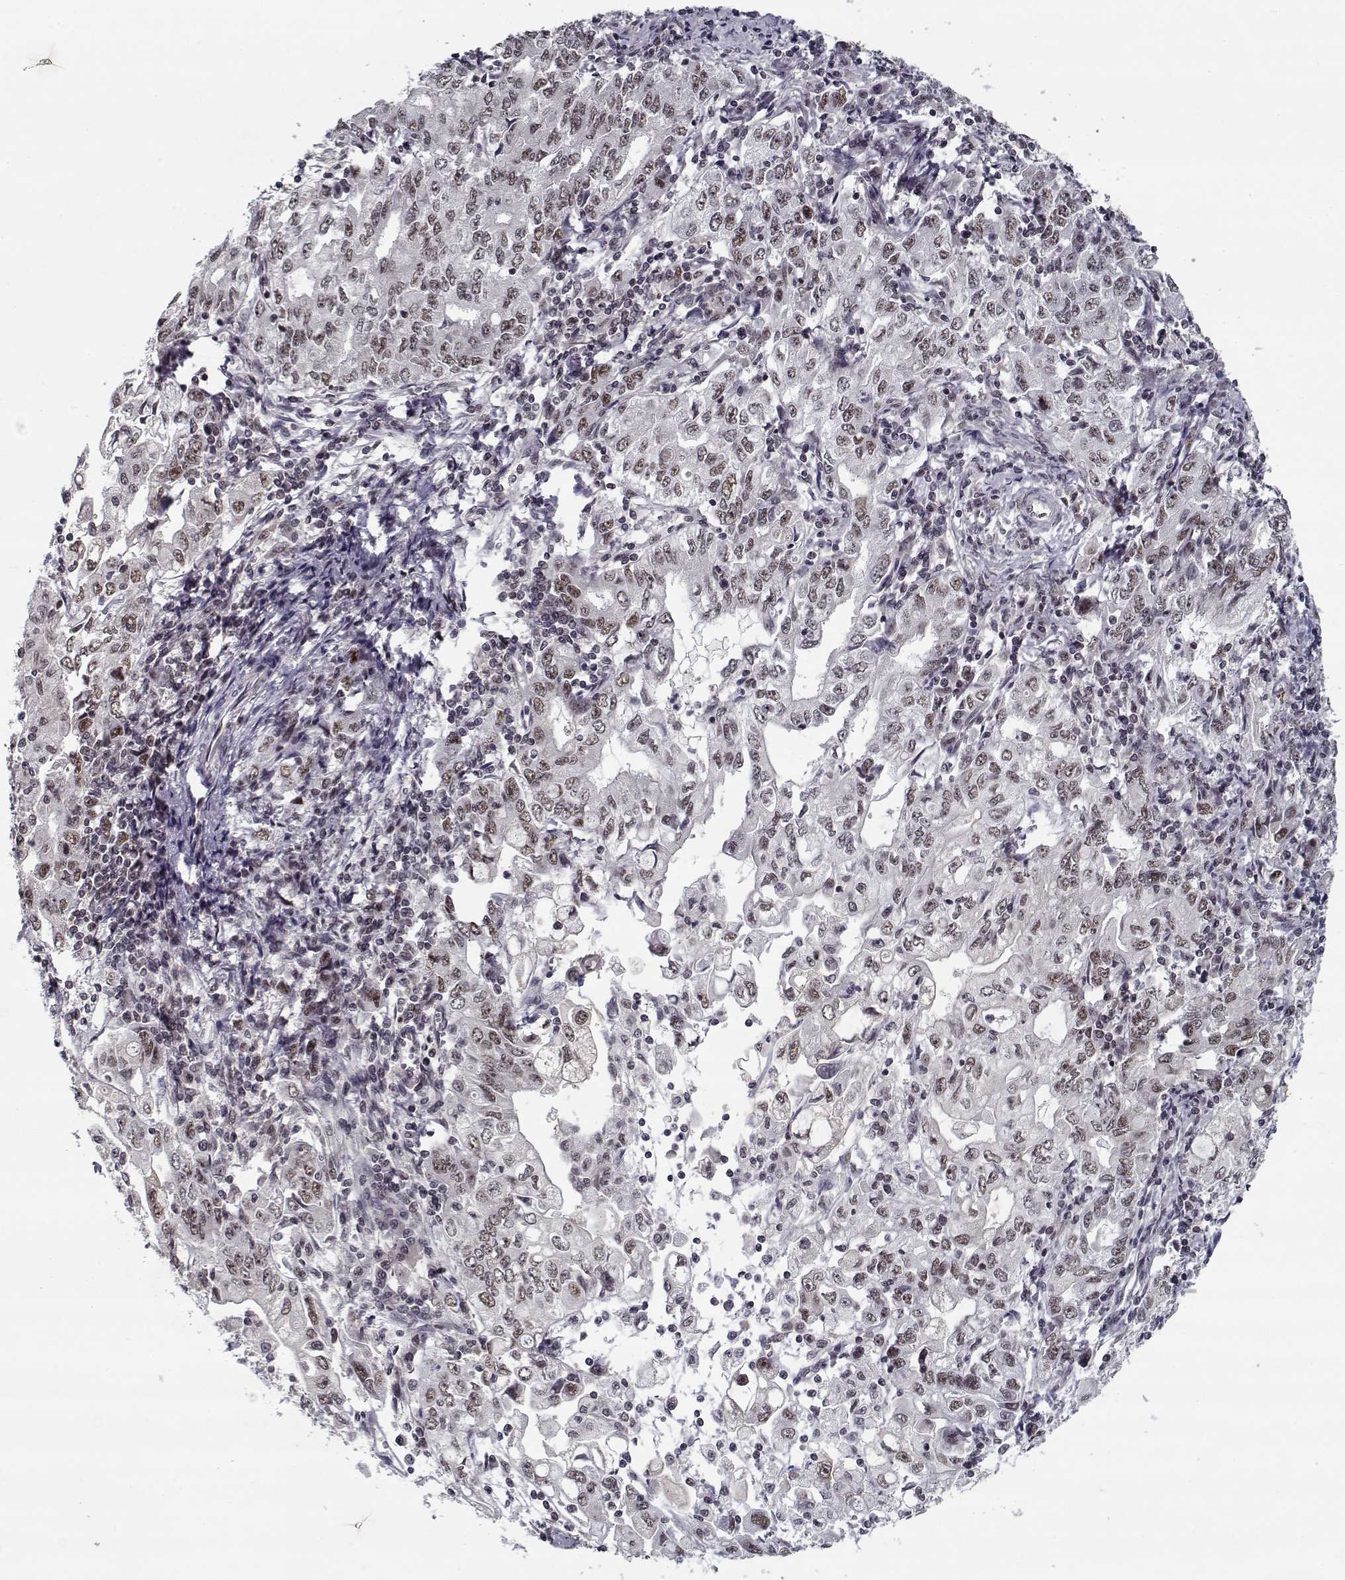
{"staining": {"intensity": "weak", "quantity": "25%-75%", "location": "nuclear"}, "tissue": "stomach cancer", "cell_type": "Tumor cells", "image_type": "cancer", "snomed": [{"axis": "morphology", "description": "Adenocarcinoma, NOS"}, {"axis": "topography", "description": "Stomach, lower"}], "caption": "Stomach adenocarcinoma stained with immunohistochemistry (IHC) displays weak nuclear staining in about 25%-75% of tumor cells.", "gene": "TESPA1", "patient": {"sex": "female", "age": 72}}